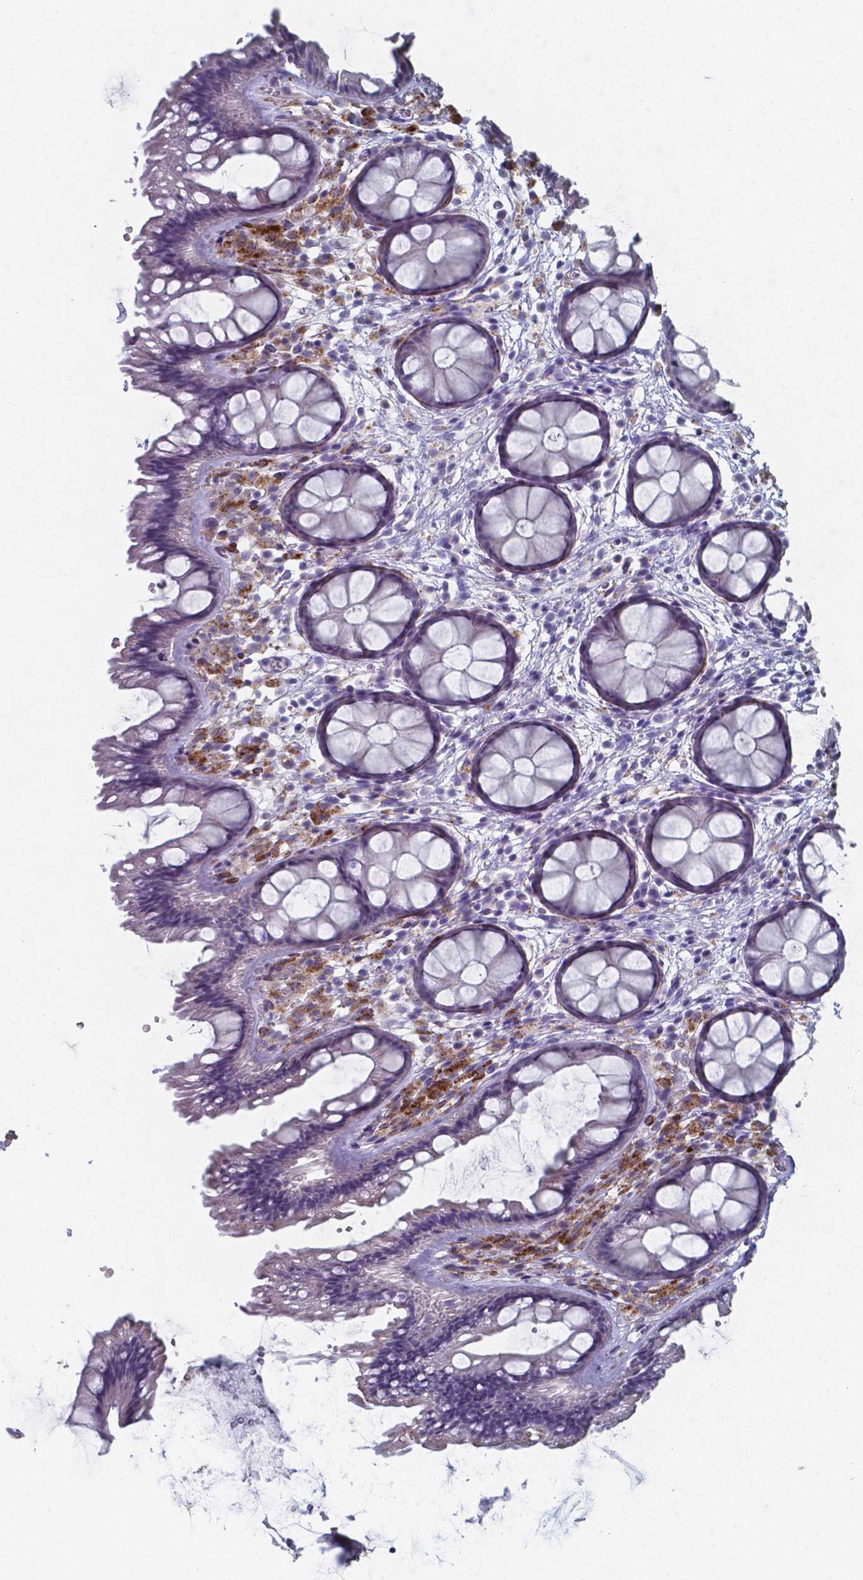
{"staining": {"intensity": "negative", "quantity": "none", "location": "none"}, "tissue": "rectum", "cell_type": "Glandular cells", "image_type": "normal", "snomed": [{"axis": "morphology", "description": "Normal tissue, NOS"}, {"axis": "topography", "description": "Rectum"}], "caption": "An immunohistochemistry photomicrograph of unremarkable rectum is shown. There is no staining in glandular cells of rectum.", "gene": "PLA2R1", "patient": {"sex": "female", "age": 62}}